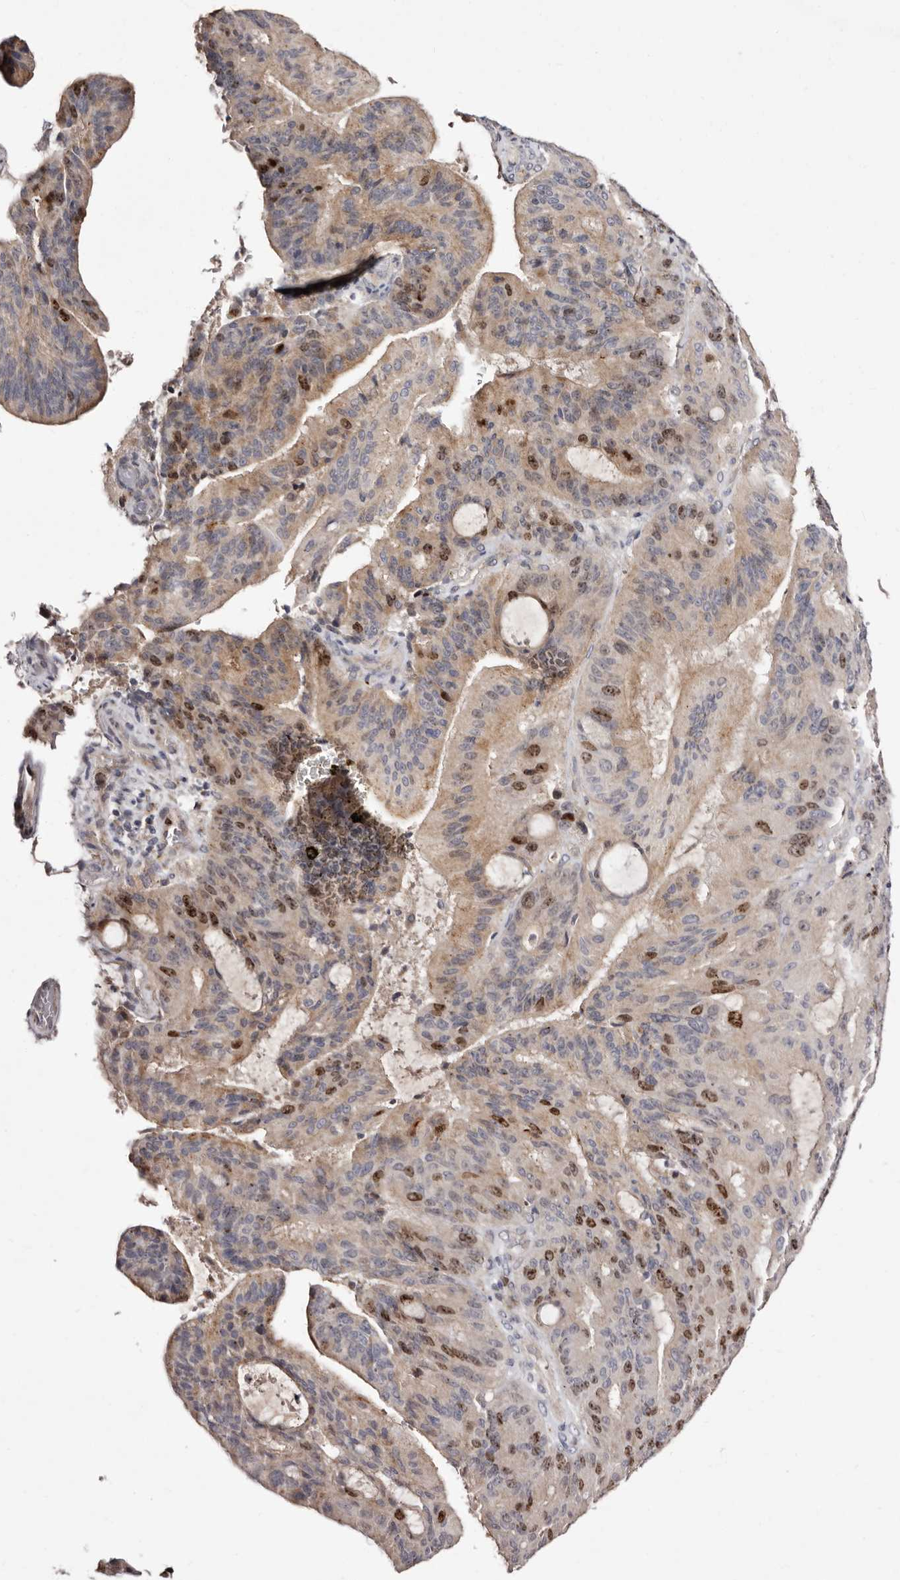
{"staining": {"intensity": "moderate", "quantity": "25%-75%", "location": "cytoplasmic/membranous,nuclear"}, "tissue": "liver cancer", "cell_type": "Tumor cells", "image_type": "cancer", "snomed": [{"axis": "morphology", "description": "Normal tissue, NOS"}, {"axis": "morphology", "description": "Cholangiocarcinoma"}, {"axis": "topography", "description": "Liver"}, {"axis": "topography", "description": "Peripheral nerve tissue"}], "caption": "DAB immunohistochemical staining of human liver cancer (cholangiocarcinoma) reveals moderate cytoplasmic/membranous and nuclear protein staining in approximately 25%-75% of tumor cells.", "gene": "CDCA8", "patient": {"sex": "female", "age": 73}}